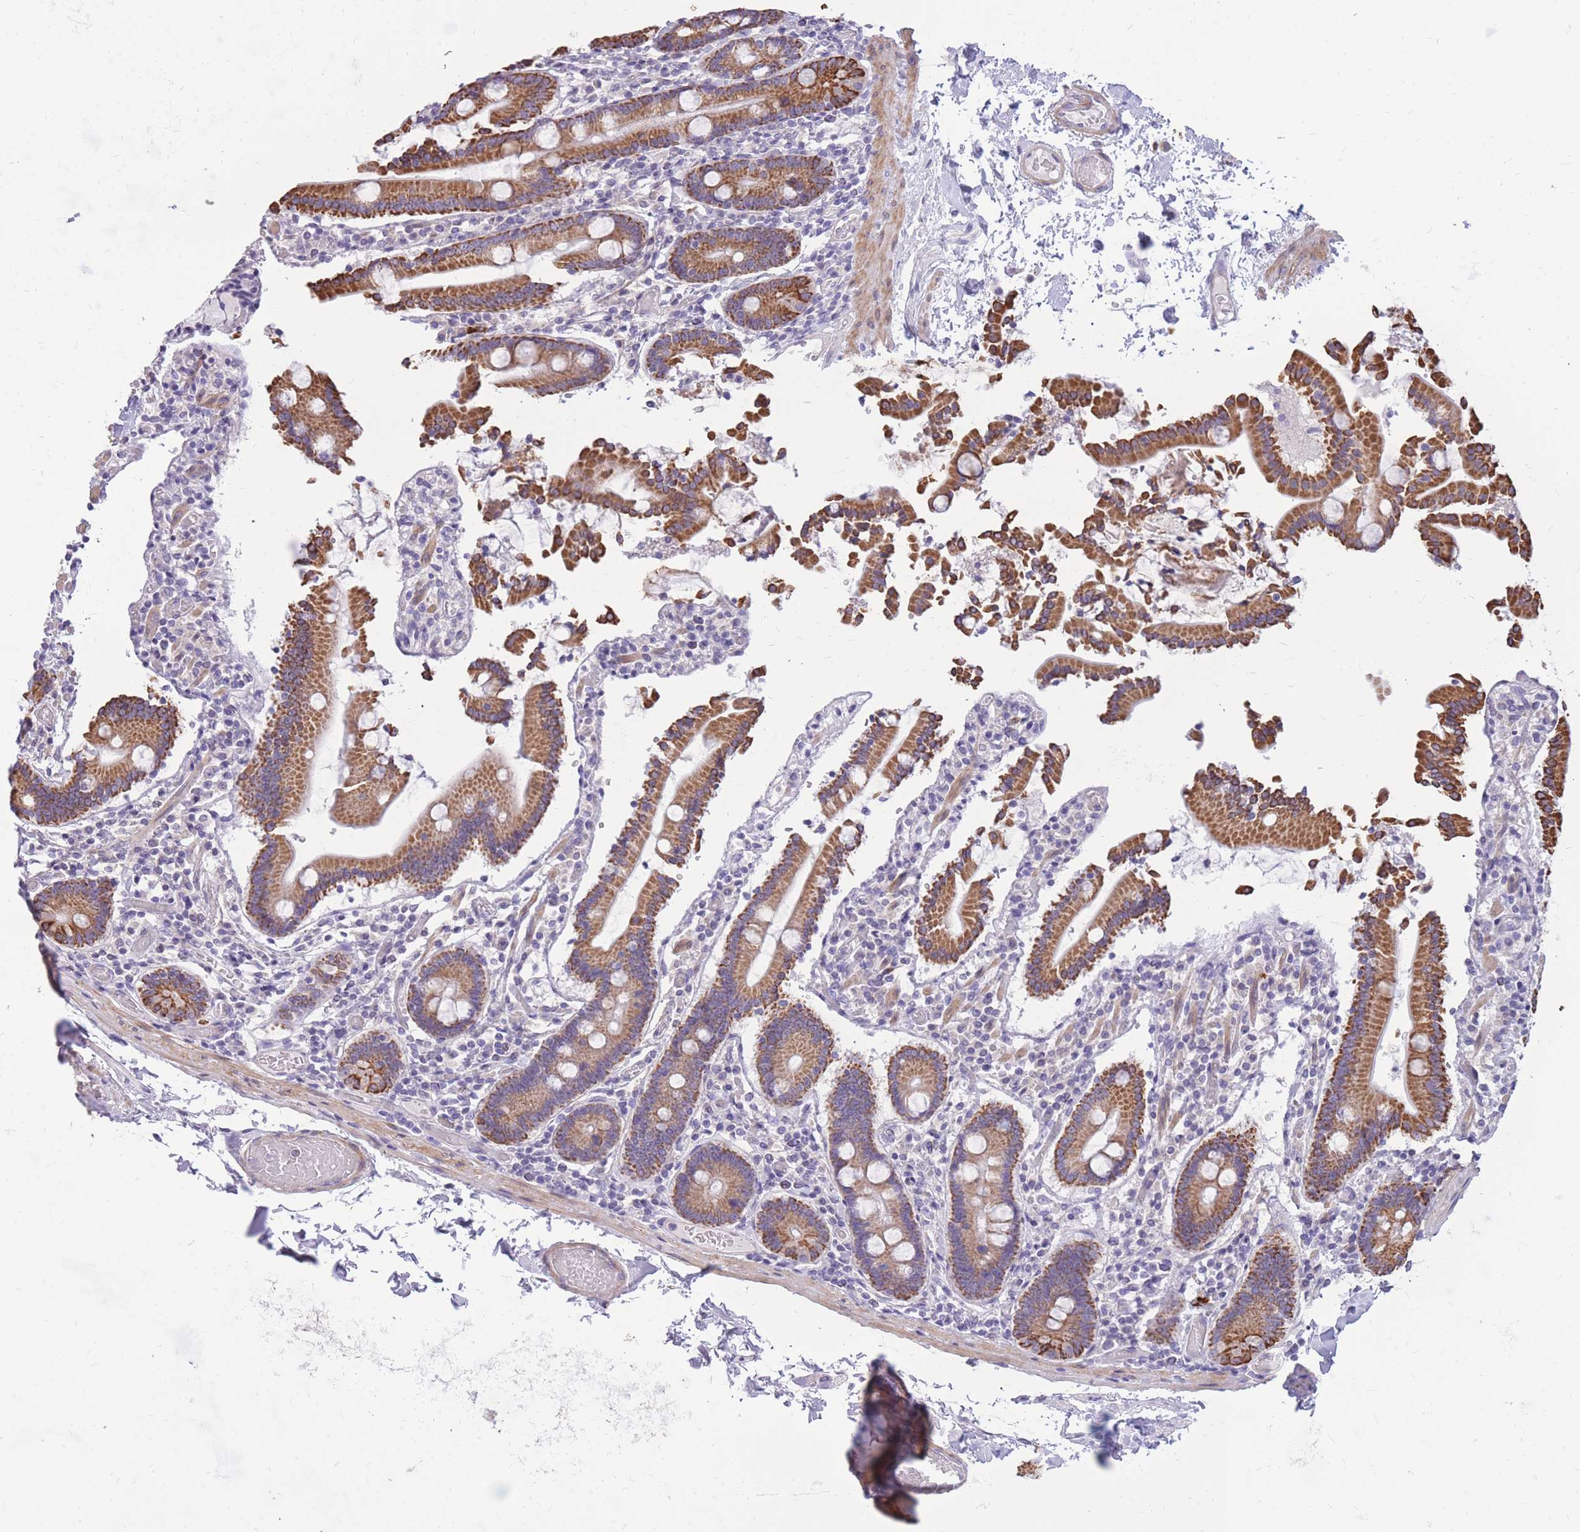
{"staining": {"intensity": "moderate", "quantity": ">75%", "location": "cytoplasmic/membranous"}, "tissue": "duodenum", "cell_type": "Glandular cells", "image_type": "normal", "snomed": [{"axis": "morphology", "description": "Normal tissue, NOS"}, {"axis": "topography", "description": "Duodenum"}], "caption": "Protein staining by IHC demonstrates moderate cytoplasmic/membranous staining in approximately >75% of glandular cells in unremarkable duodenum.", "gene": "RNF170", "patient": {"sex": "male", "age": 55}}